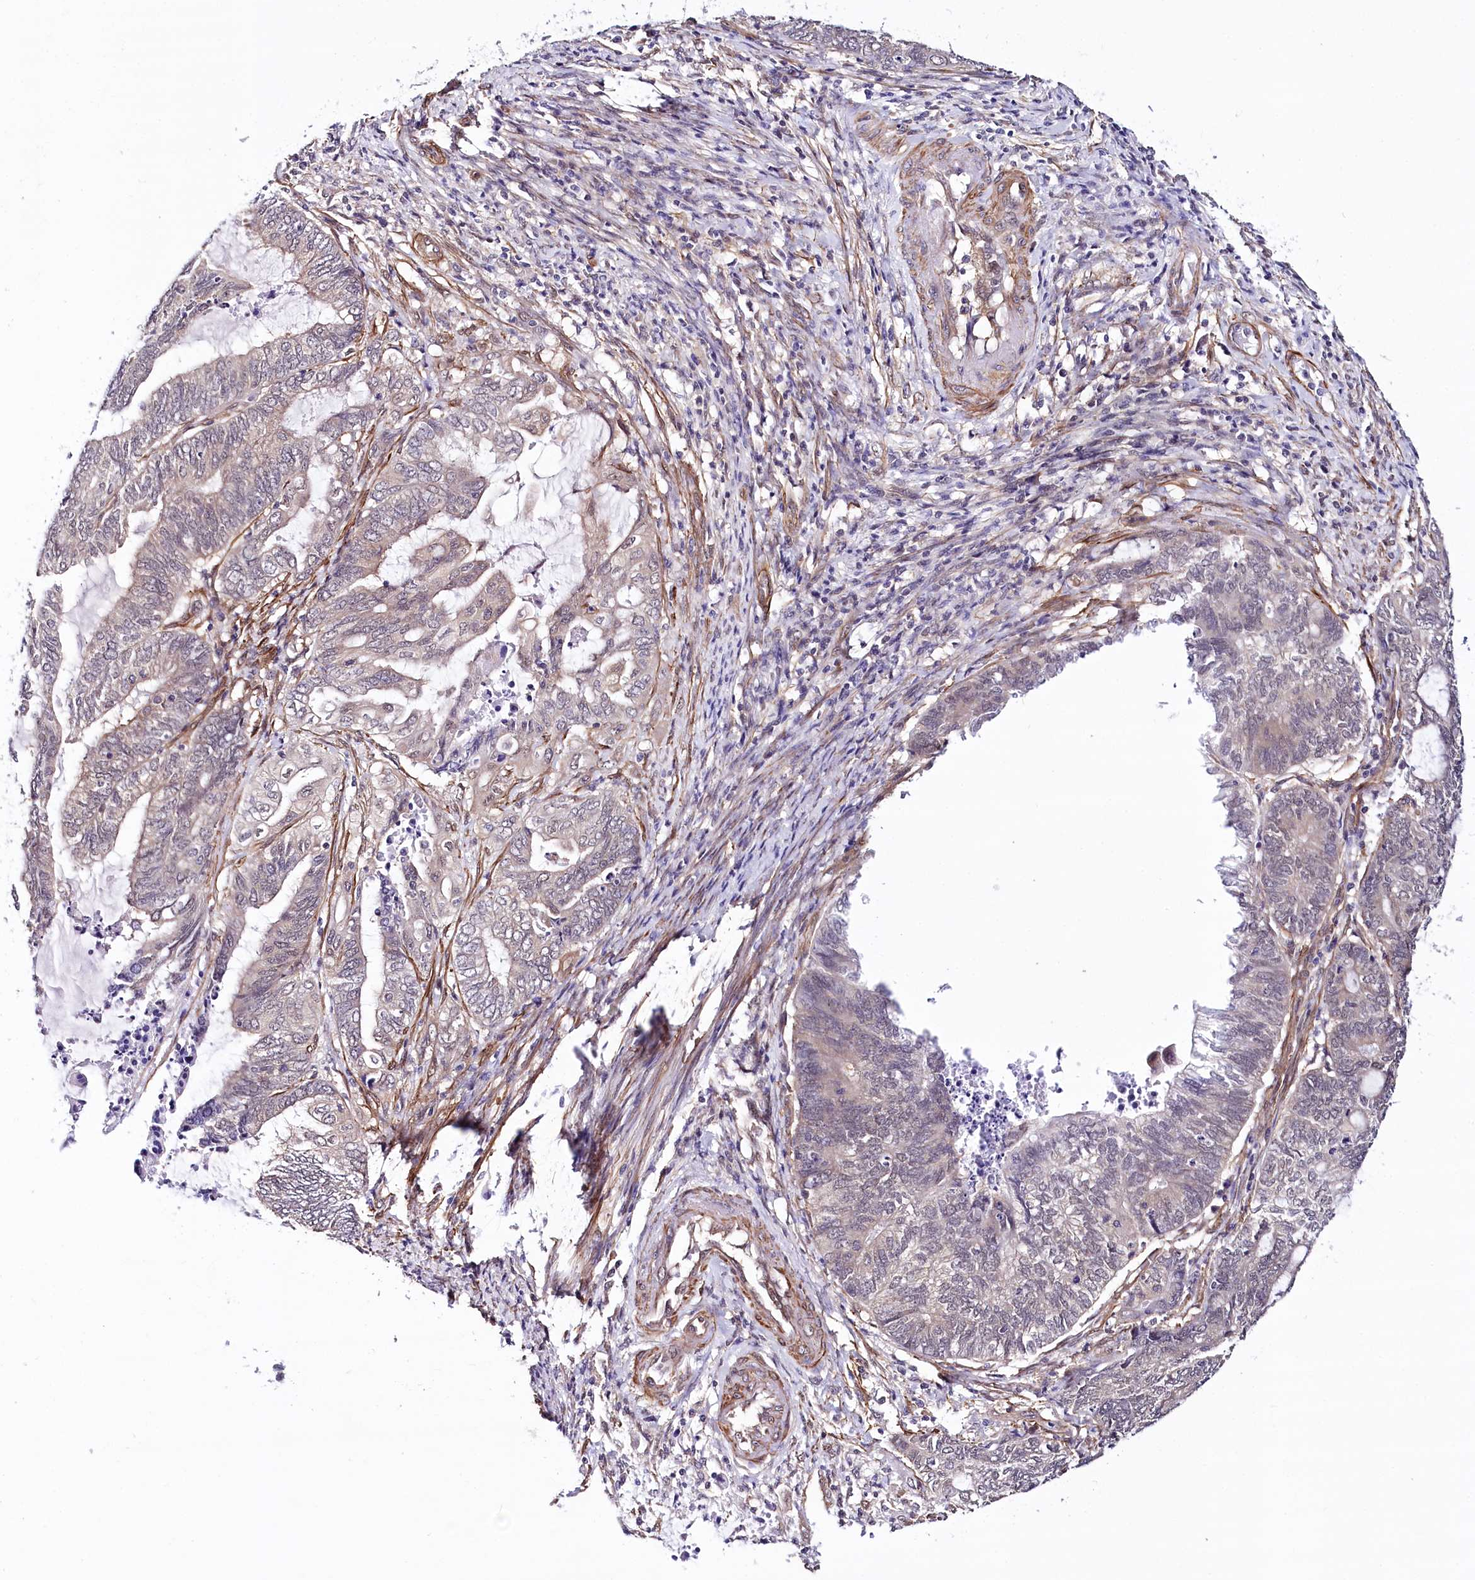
{"staining": {"intensity": "weak", "quantity": "<25%", "location": "nuclear"}, "tissue": "endometrial cancer", "cell_type": "Tumor cells", "image_type": "cancer", "snomed": [{"axis": "morphology", "description": "Adenocarcinoma, NOS"}, {"axis": "topography", "description": "Uterus"}, {"axis": "topography", "description": "Endometrium"}], "caption": "Photomicrograph shows no significant protein staining in tumor cells of endometrial adenocarcinoma.", "gene": "PPP2R5B", "patient": {"sex": "female", "age": 70}}